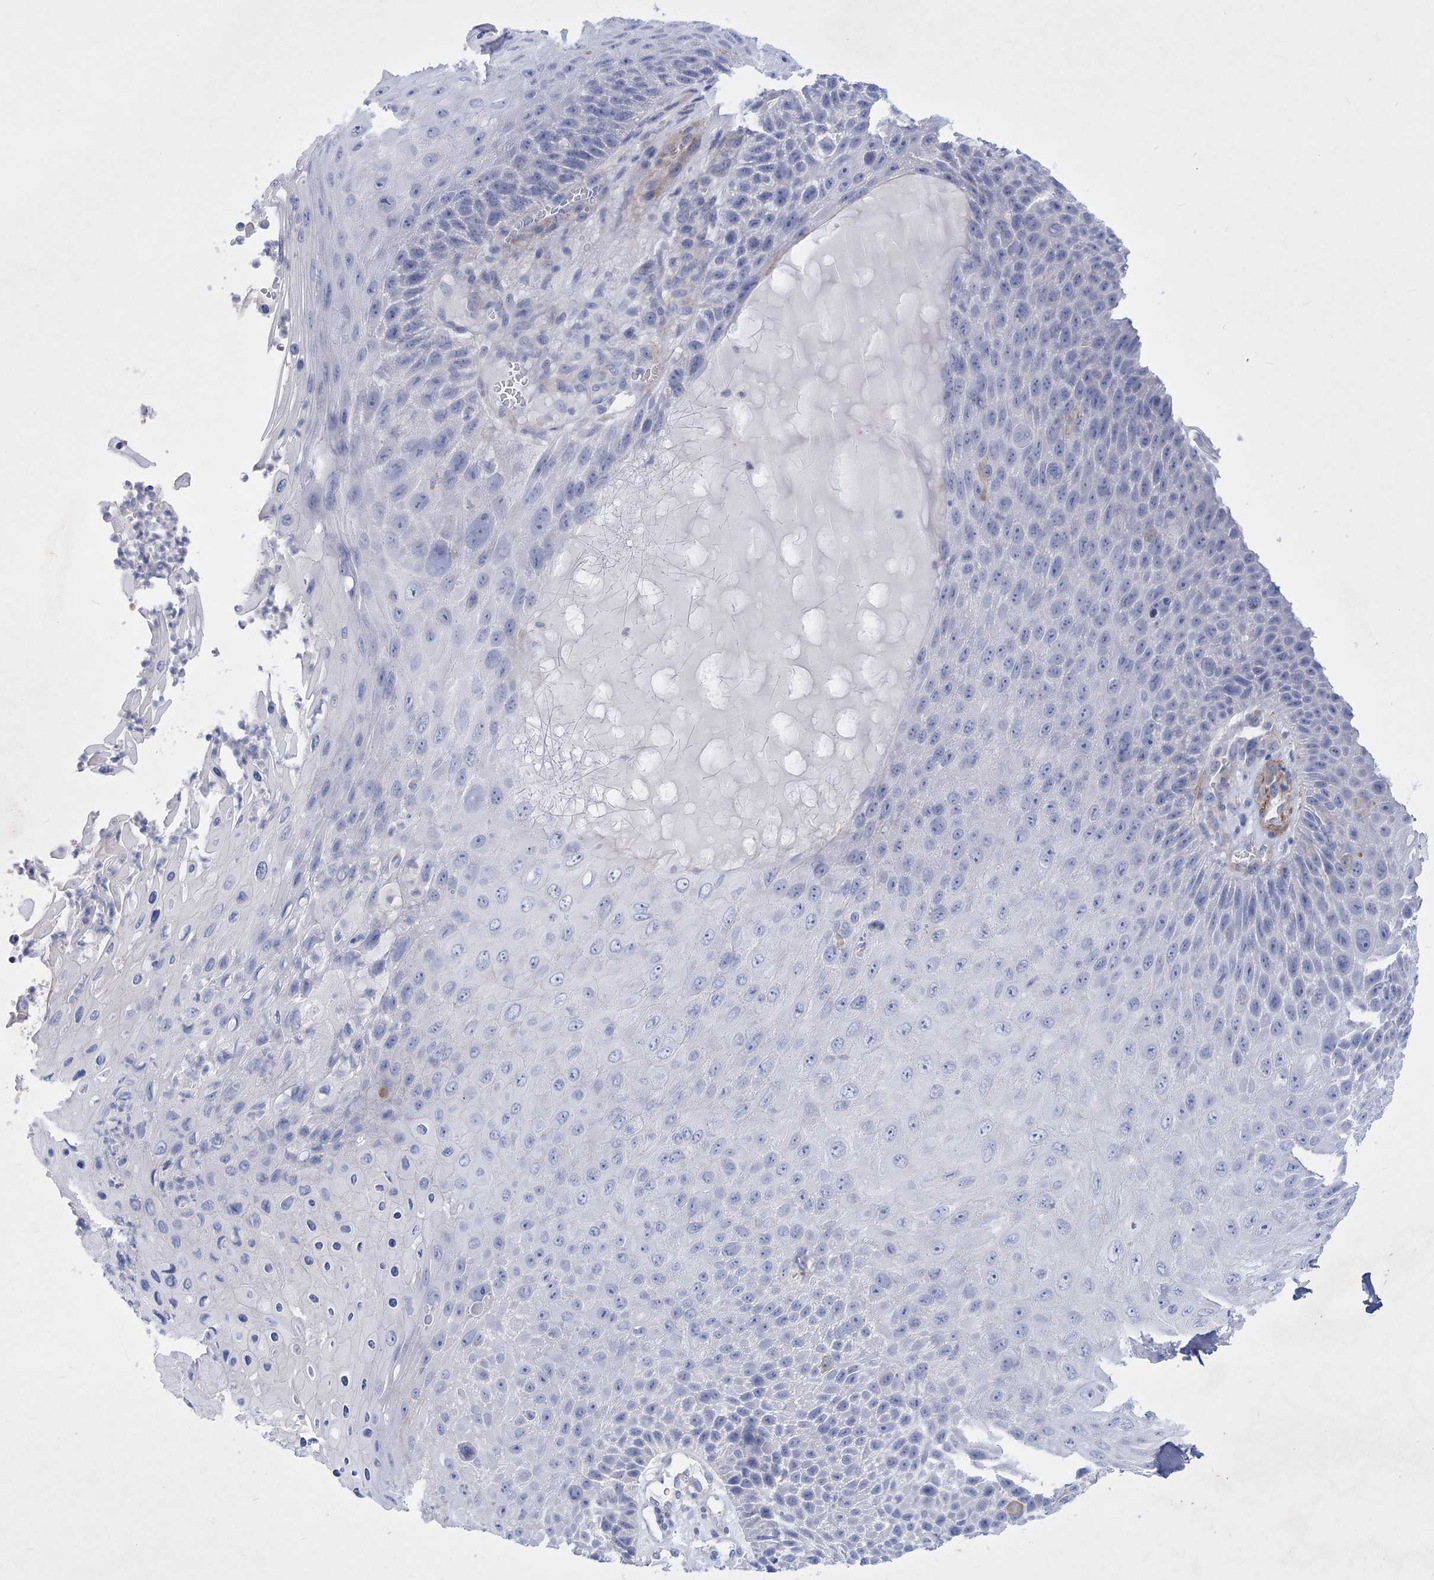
{"staining": {"intensity": "negative", "quantity": "none", "location": "none"}, "tissue": "skin cancer", "cell_type": "Tumor cells", "image_type": "cancer", "snomed": [{"axis": "morphology", "description": "Squamous cell carcinoma, NOS"}, {"axis": "topography", "description": "Skin"}], "caption": "Immunohistochemistry of human squamous cell carcinoma (skin) exhibits no expression in tumor cells. Brightfield microscopy of immunohistochemistry (IHC) stained with DAB (brown) and hematoxylin (blue), captured at high magnification.", "gene": "WDR74", "patient": {"sex": "female", "age": 88}}